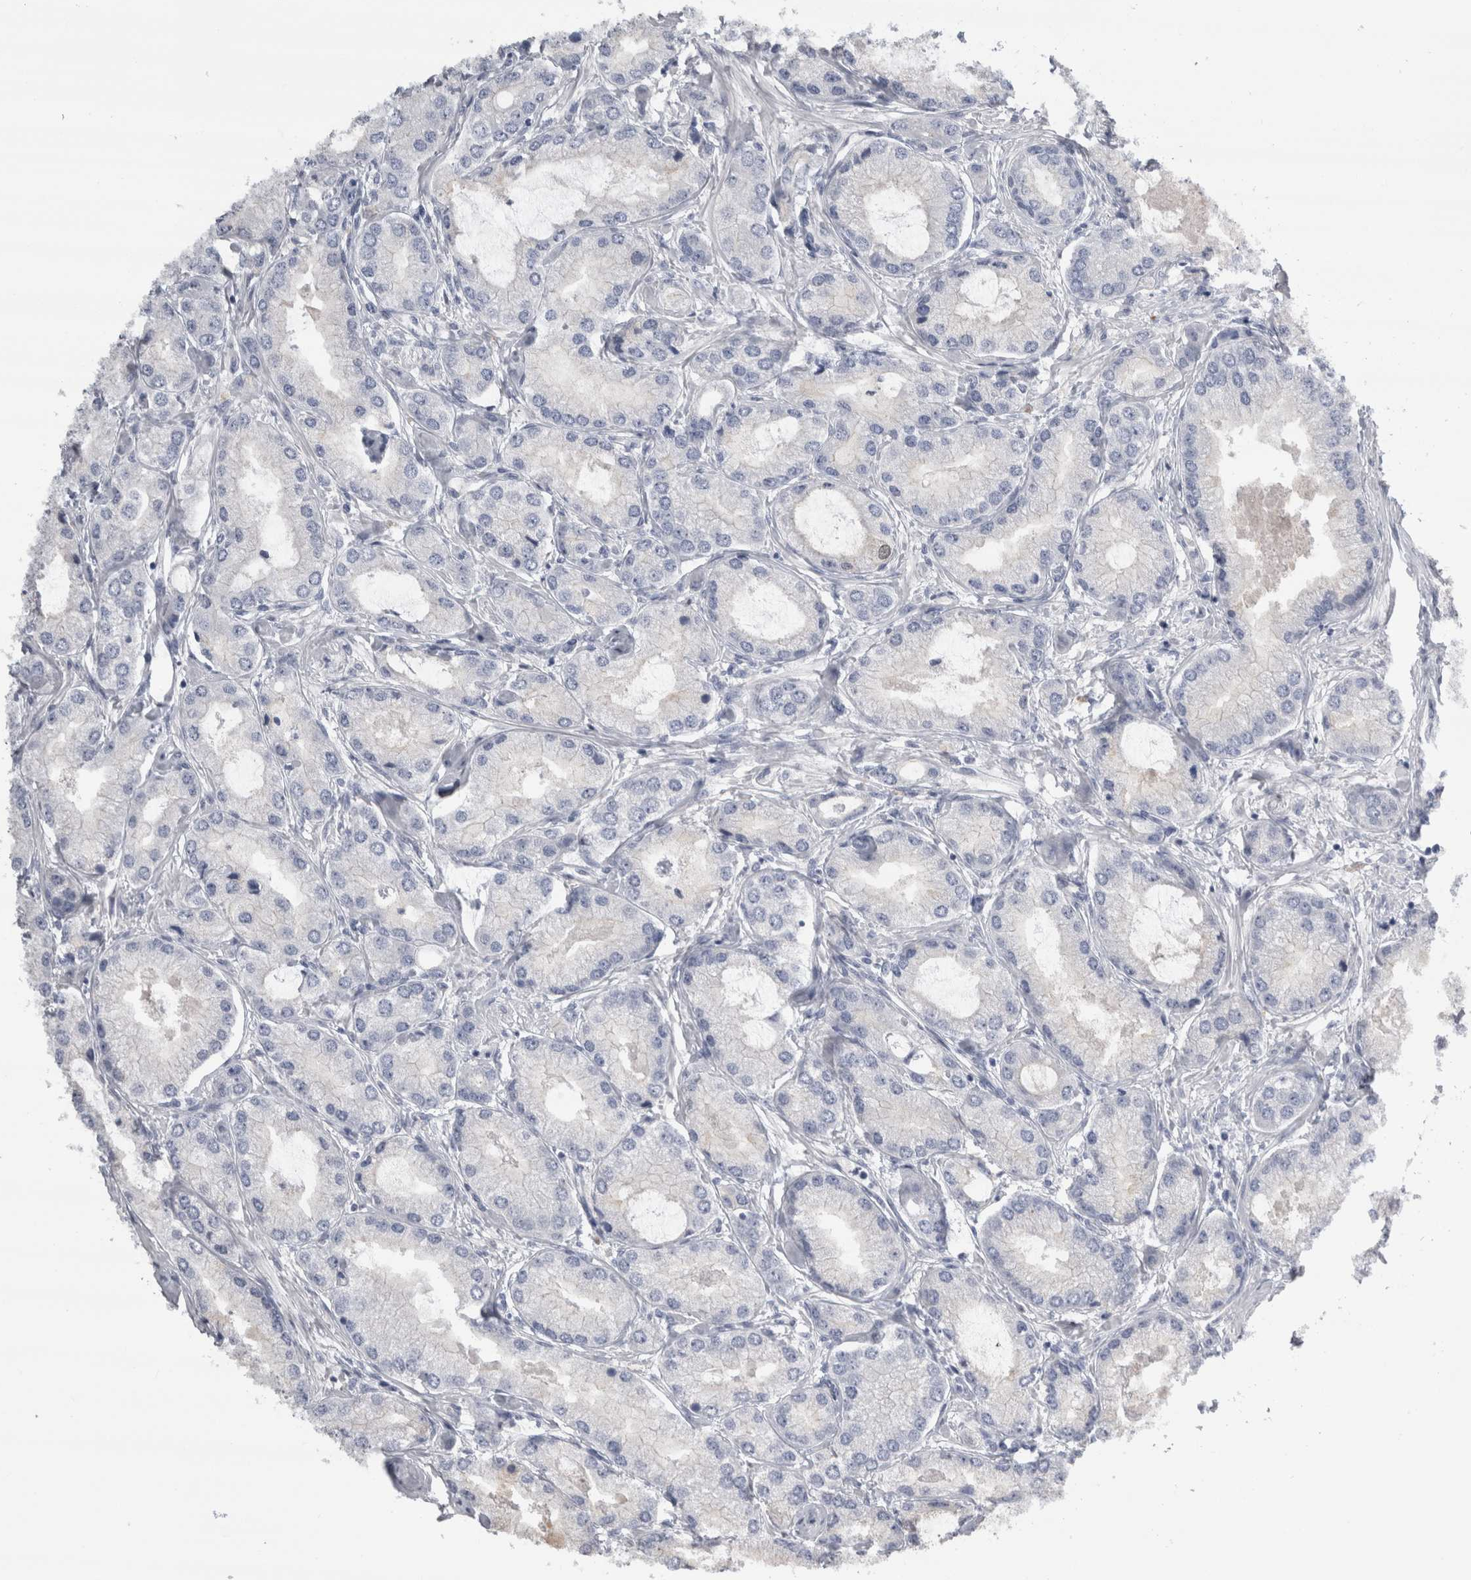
{"staining": {"intensity": "negative", "quantity": "none", "location": "none"}, "tissue": "prostate cancer", "cell_type": "Tumor cells", "image_type": "cancer", "snomed": [{"axis": "morphology", "description": "Adenocarcinoma, Low grade"}, {"axis": "topography", "description": "Prostate"}], "caption": "Adenocarcinoma (low-grade) (prostate) was stained to show a protein in brown. There is no significant staining in tumor cells. (Brightfield microscopy of DAB (3,3'-diaminobenzidine) IHC at high magnification).", "gene": "REG1A", "patient": {"sex": "male", "age": 62}}